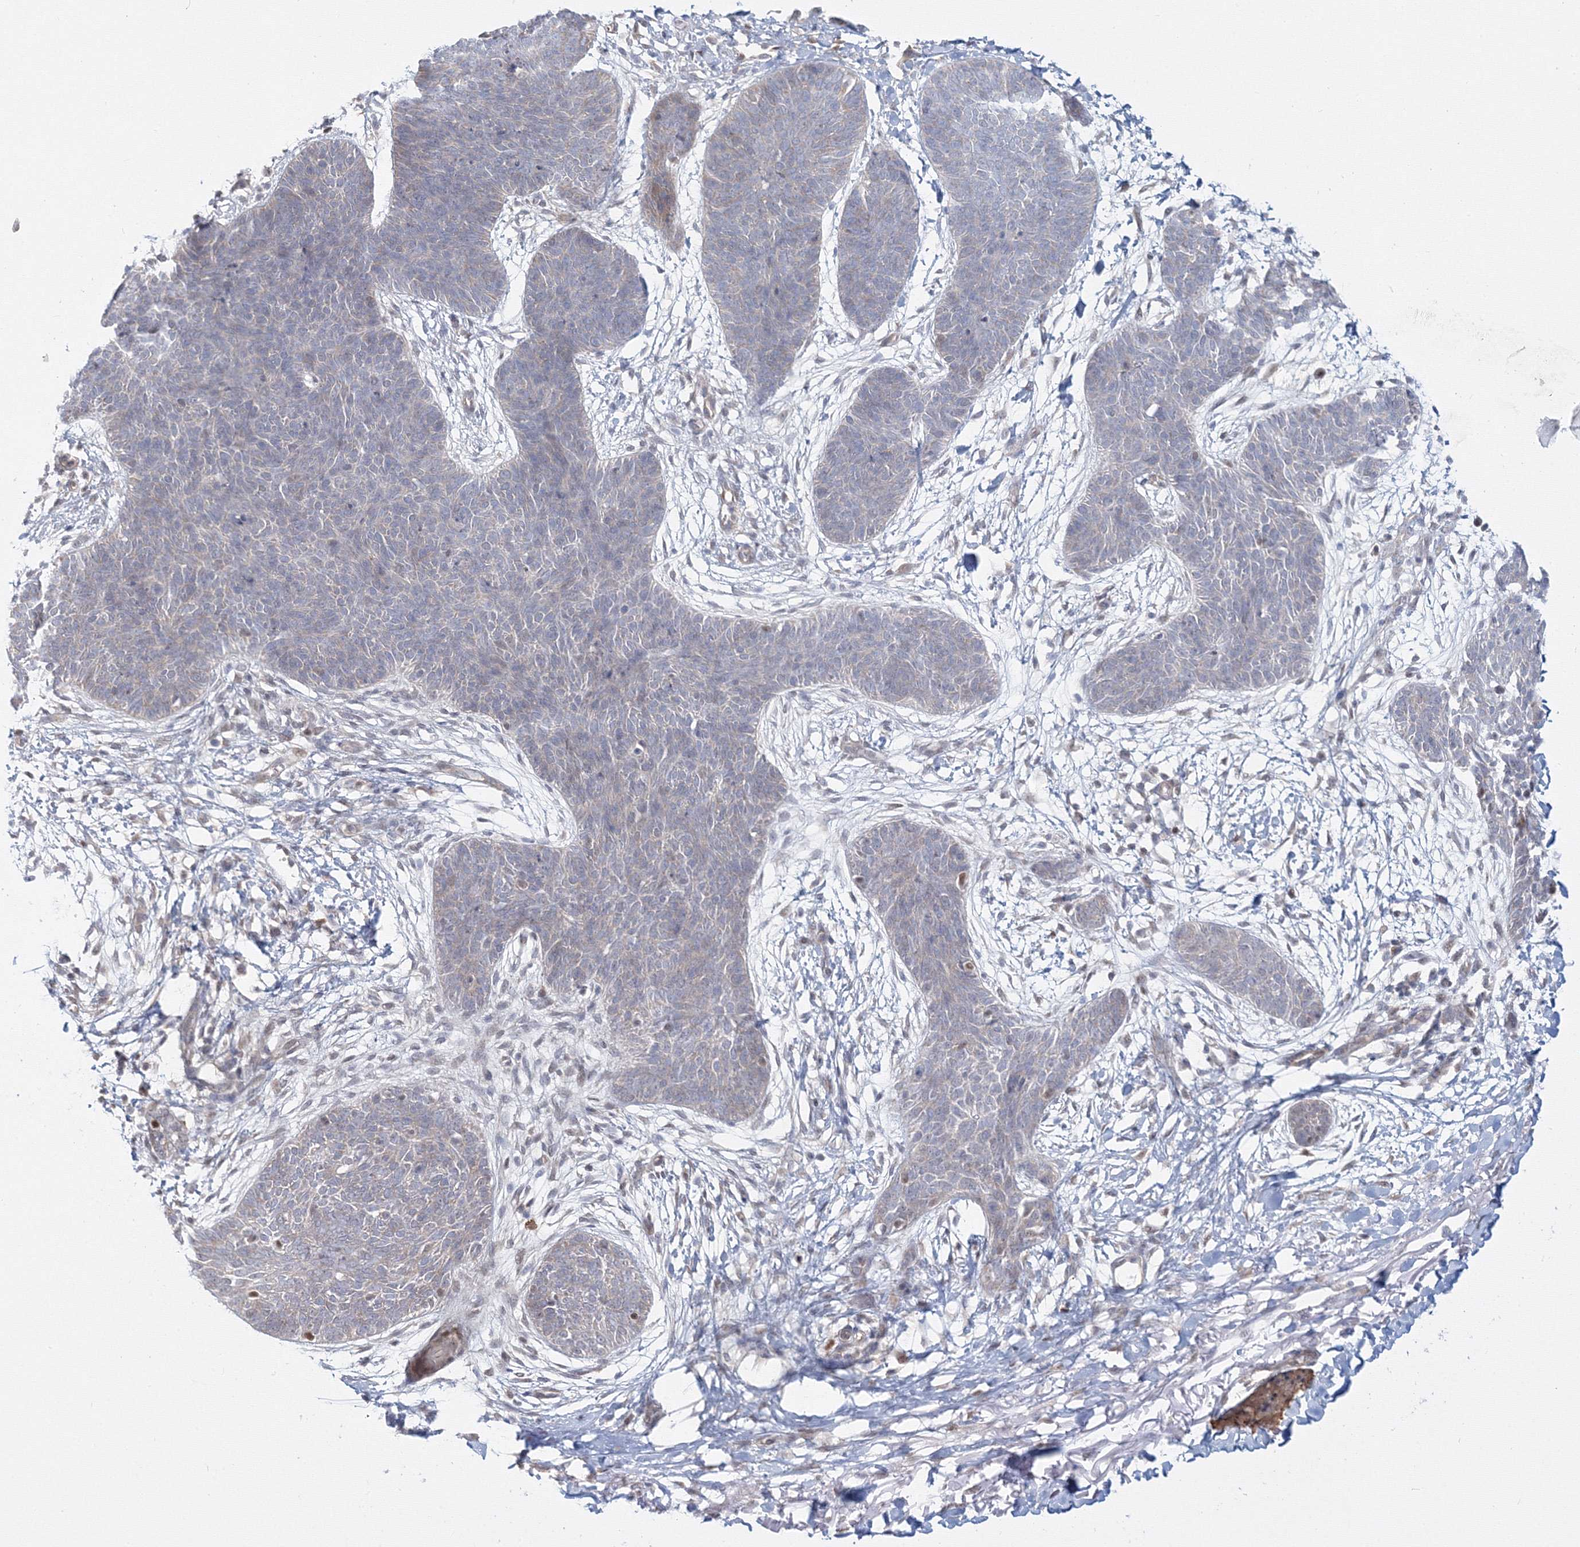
{"staining": {"intensity": "negative", "quantity": "none", "location": "none"}, "tissue": "skin cancer", "cell_type": "Tumor cells", "image_type": "cancer", "snomed": [{"axis": "morphology", "description": "Basal cell carcinoma"}, {"axis": "topography", "description": "Skin"}], "caption": "This is an immunohistochemistry image of human skin cancer. There is no staining in tumor cells.", "gene": "ARHGAP21", "patient": {"sex": "male", "age": 85}}